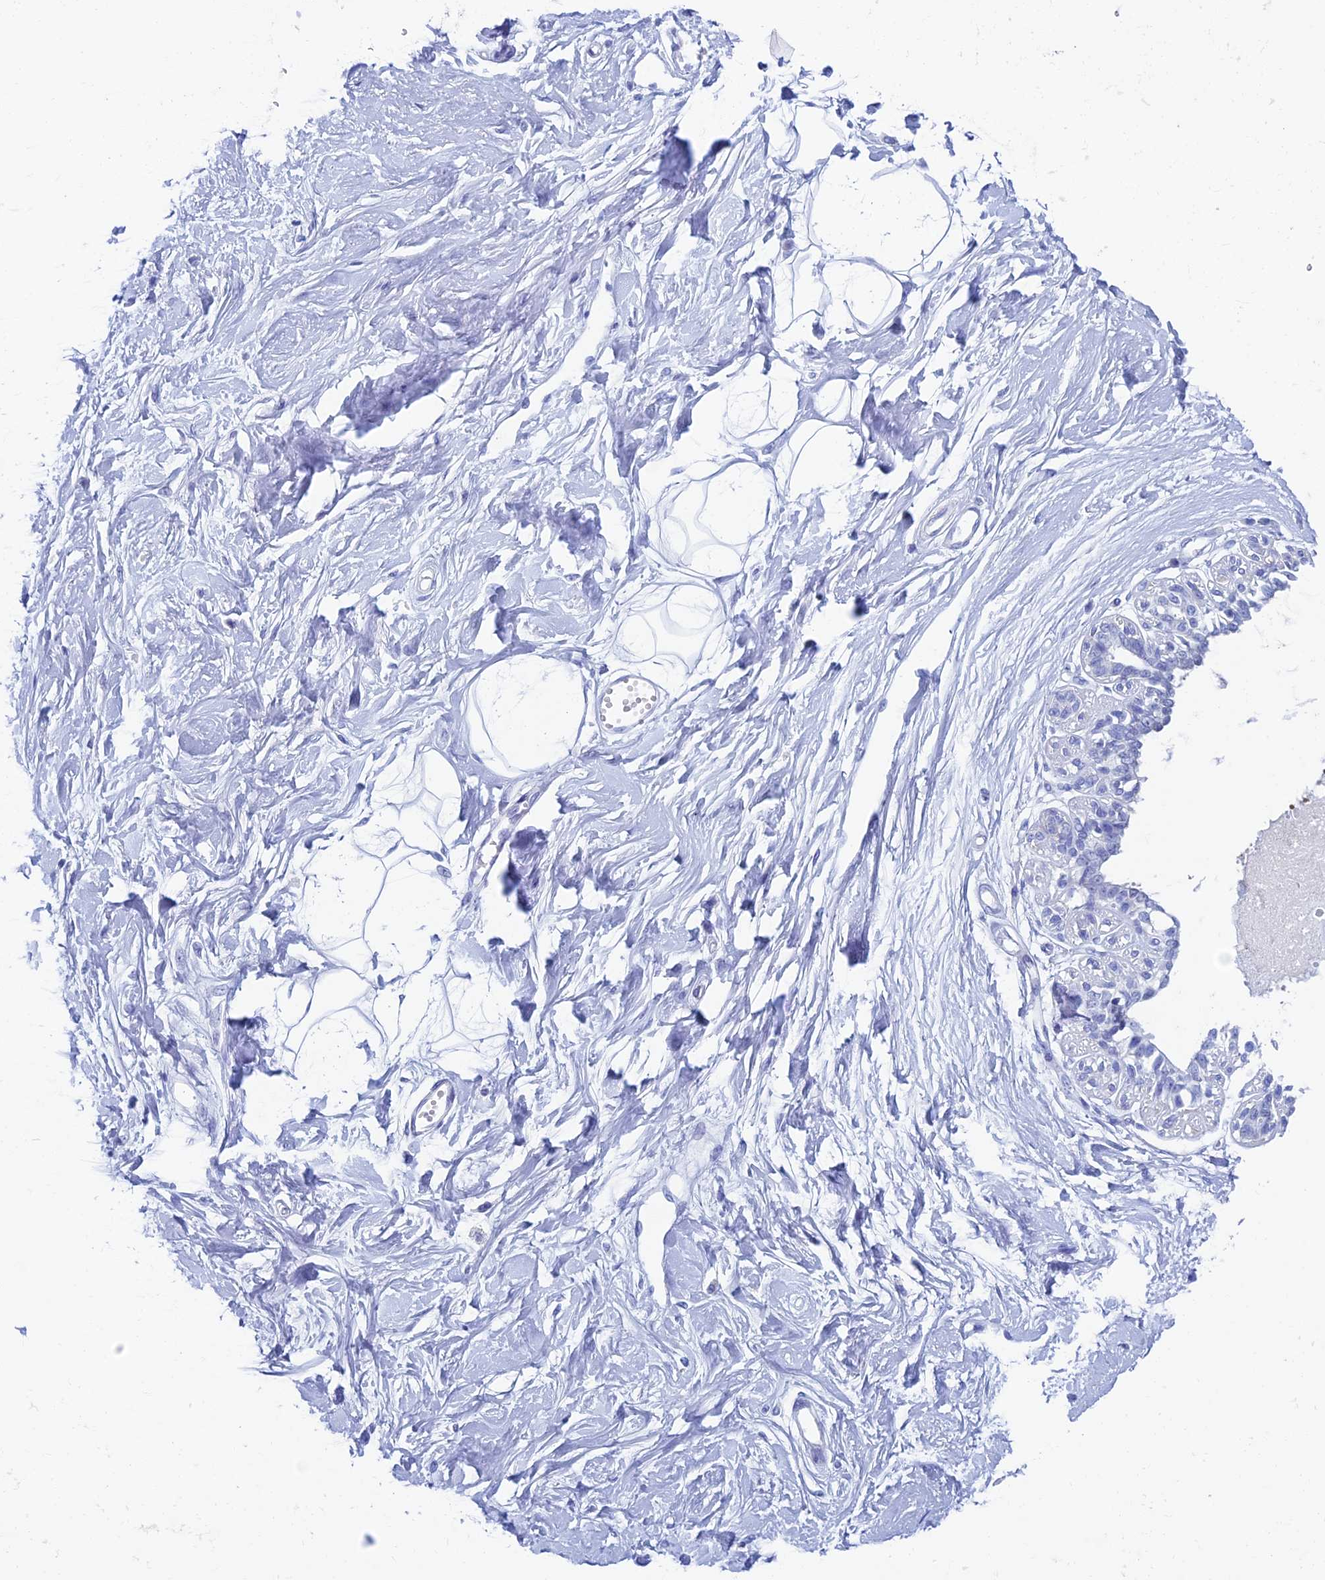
{"staining": {"intensity": "negative", "quantity": "none", "location": "none"}, "tissue": "breast", "cell_type": "Adipocytes", "image_type": "normal", "snomed": [{"axis": "morphology", "description": "Normal tissue, NOS"}, {"axis": "topography", "description": "Breast"}], "caption": "Normal breast was stained to show a protein in brown. There is no significant expression in adipocytes. (Immunohistochemistry, brightfield microscopy, high magnification).", "gene": "KCNK17", "patient": {"sex": "female", "age": 45}}